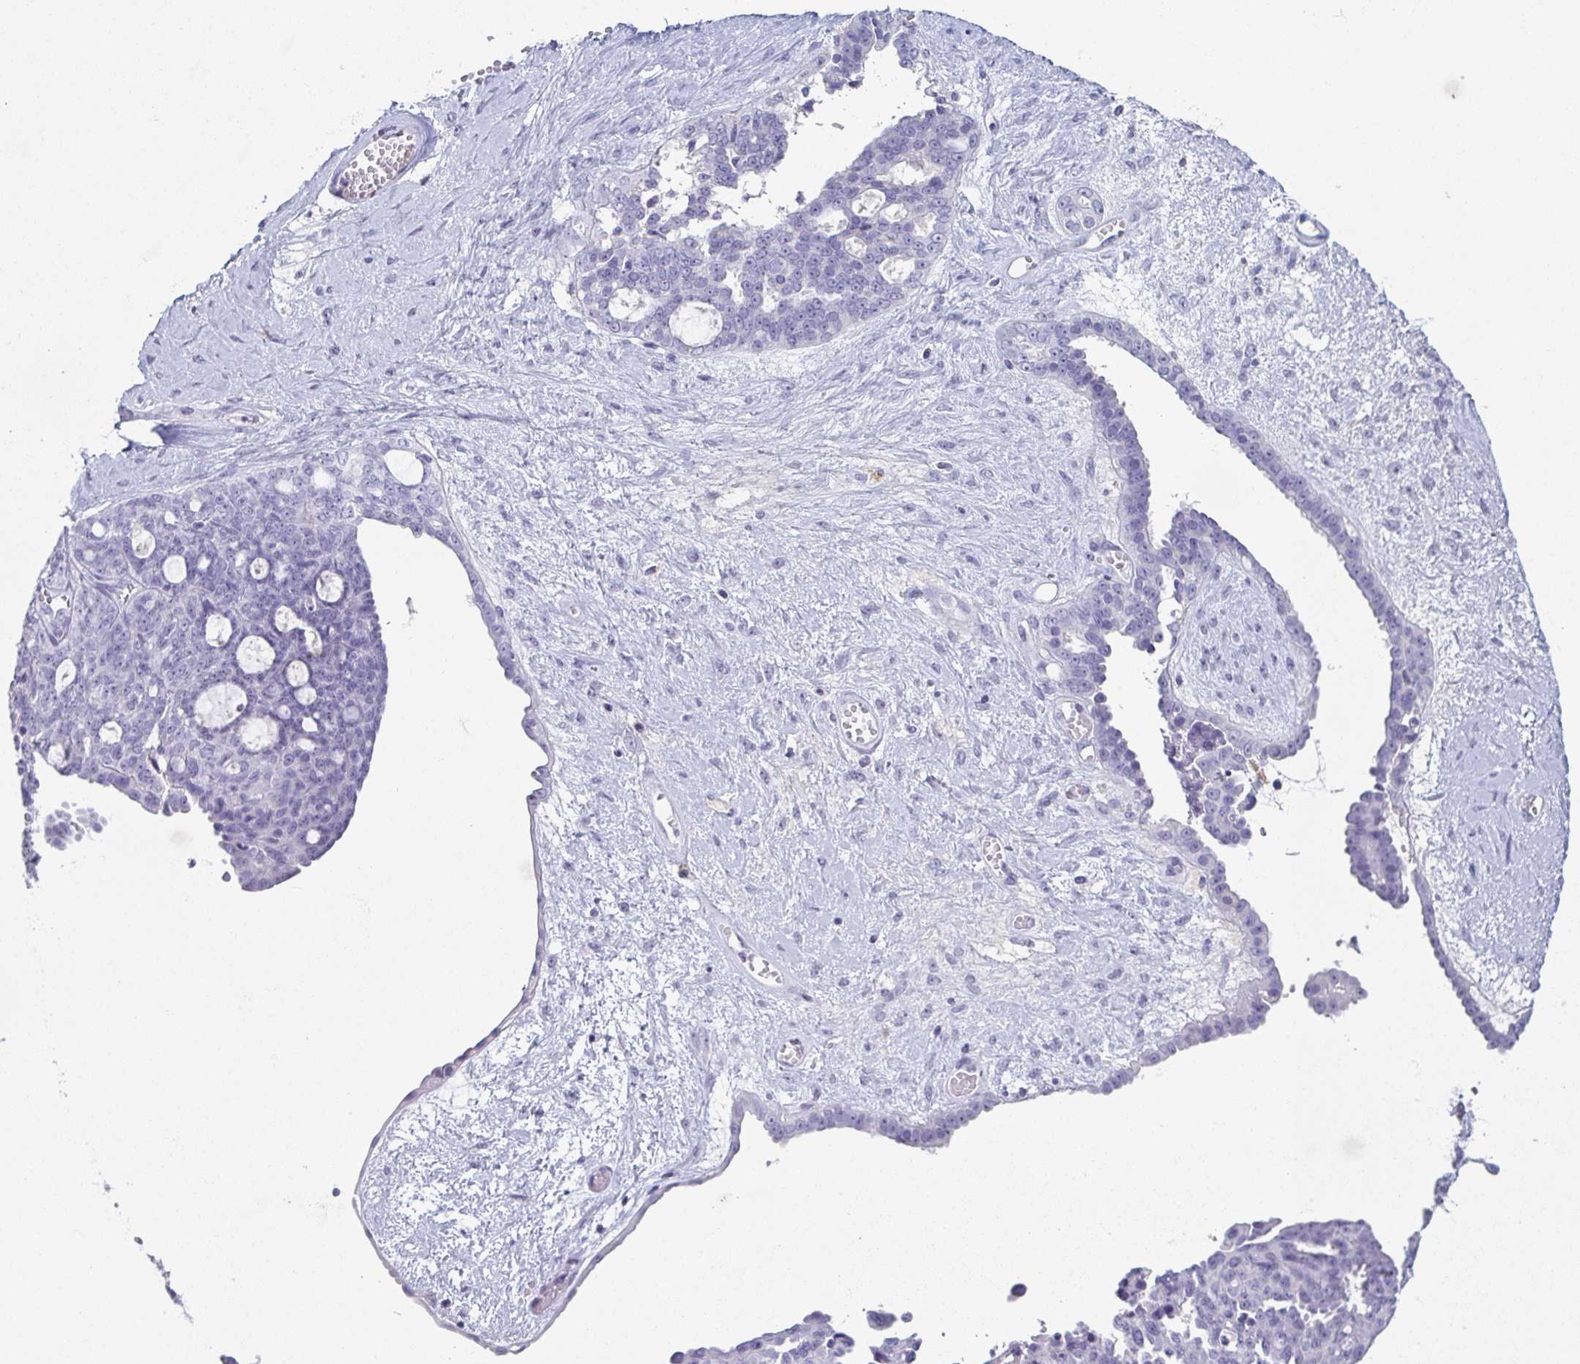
{"staining": {"intensity": "negative", "quantity": "none", "location": "none"}, "tissue": "ovarian cancer", "cell_type": "Tumor cells", "image_type": "cancer", "snomed": [{"axis": "morphology", "description": "Cystadenocarcinoma, serous, NOS"}, {"axis": "topography", "description": "Ovary"}], "caption": "This histopathology image is of ovarian serous cystadenocarcinoma stained with IHC to label a protein in brown with the nuclei are counter-stained blue. There is no expression in tumor cells.", "gene": "ITLN1", "patient": {"sex": "female", "age": 71}}